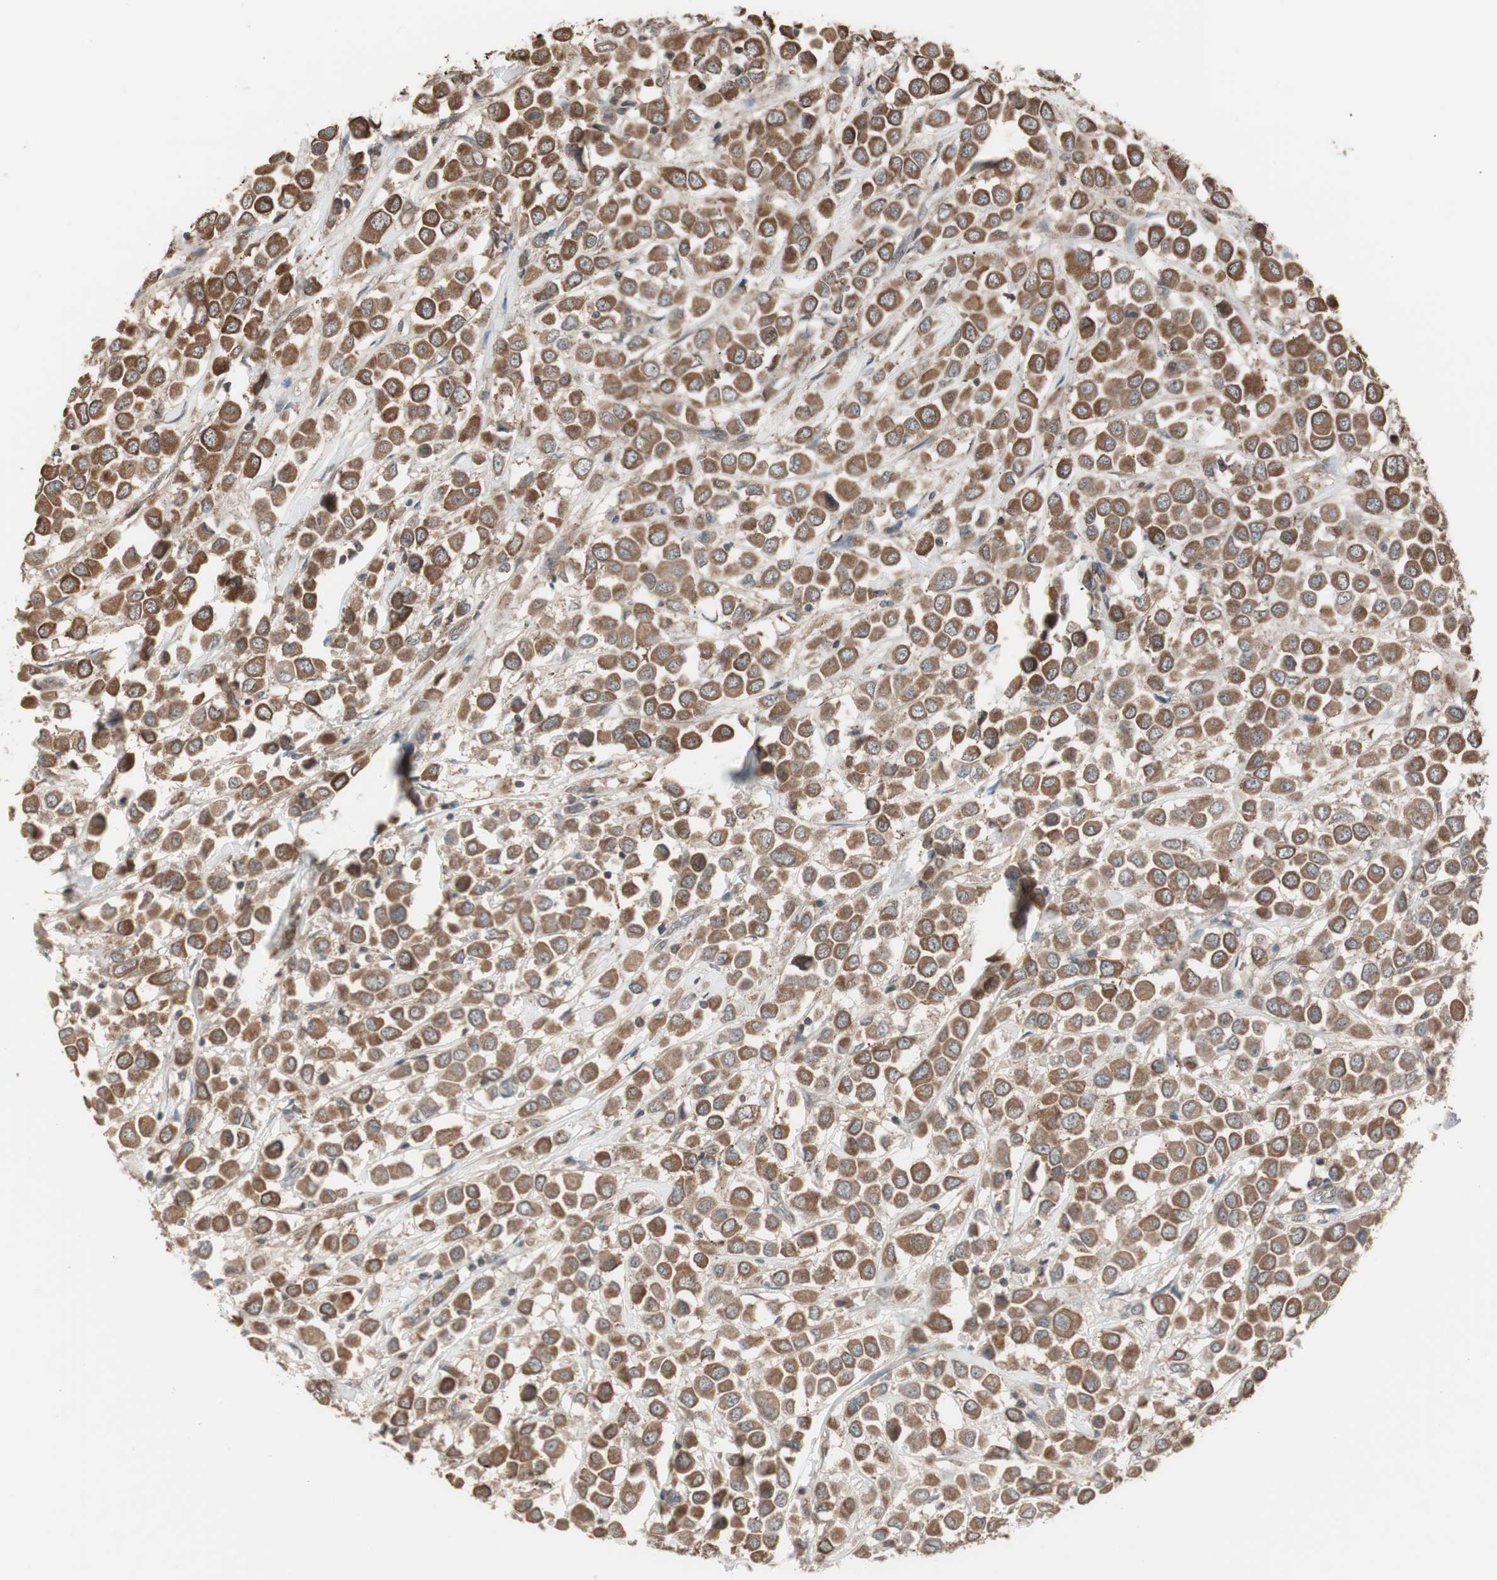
{"staining": {"intensity": "strong", "quantity": ">75%", "location": "cytoplasmic/membranous"}, "tissue": "breast cancer", "cell_type": "Tumor cells", "image_type": "cancer", "snomed": [{"axis": "morphology", "description": "Duct carcinoma"}, {"axis": "topography", "description": "Breast"}], "caption": "An IHC image of tumor tissue is shown. Protein staining in brown shows strong cytoplasmic/membranous positivity in breast invasive ductal carcinoma within tumor cells.", "gene": "FBXO5", "patient": {"sex": "female", "age": 61}}